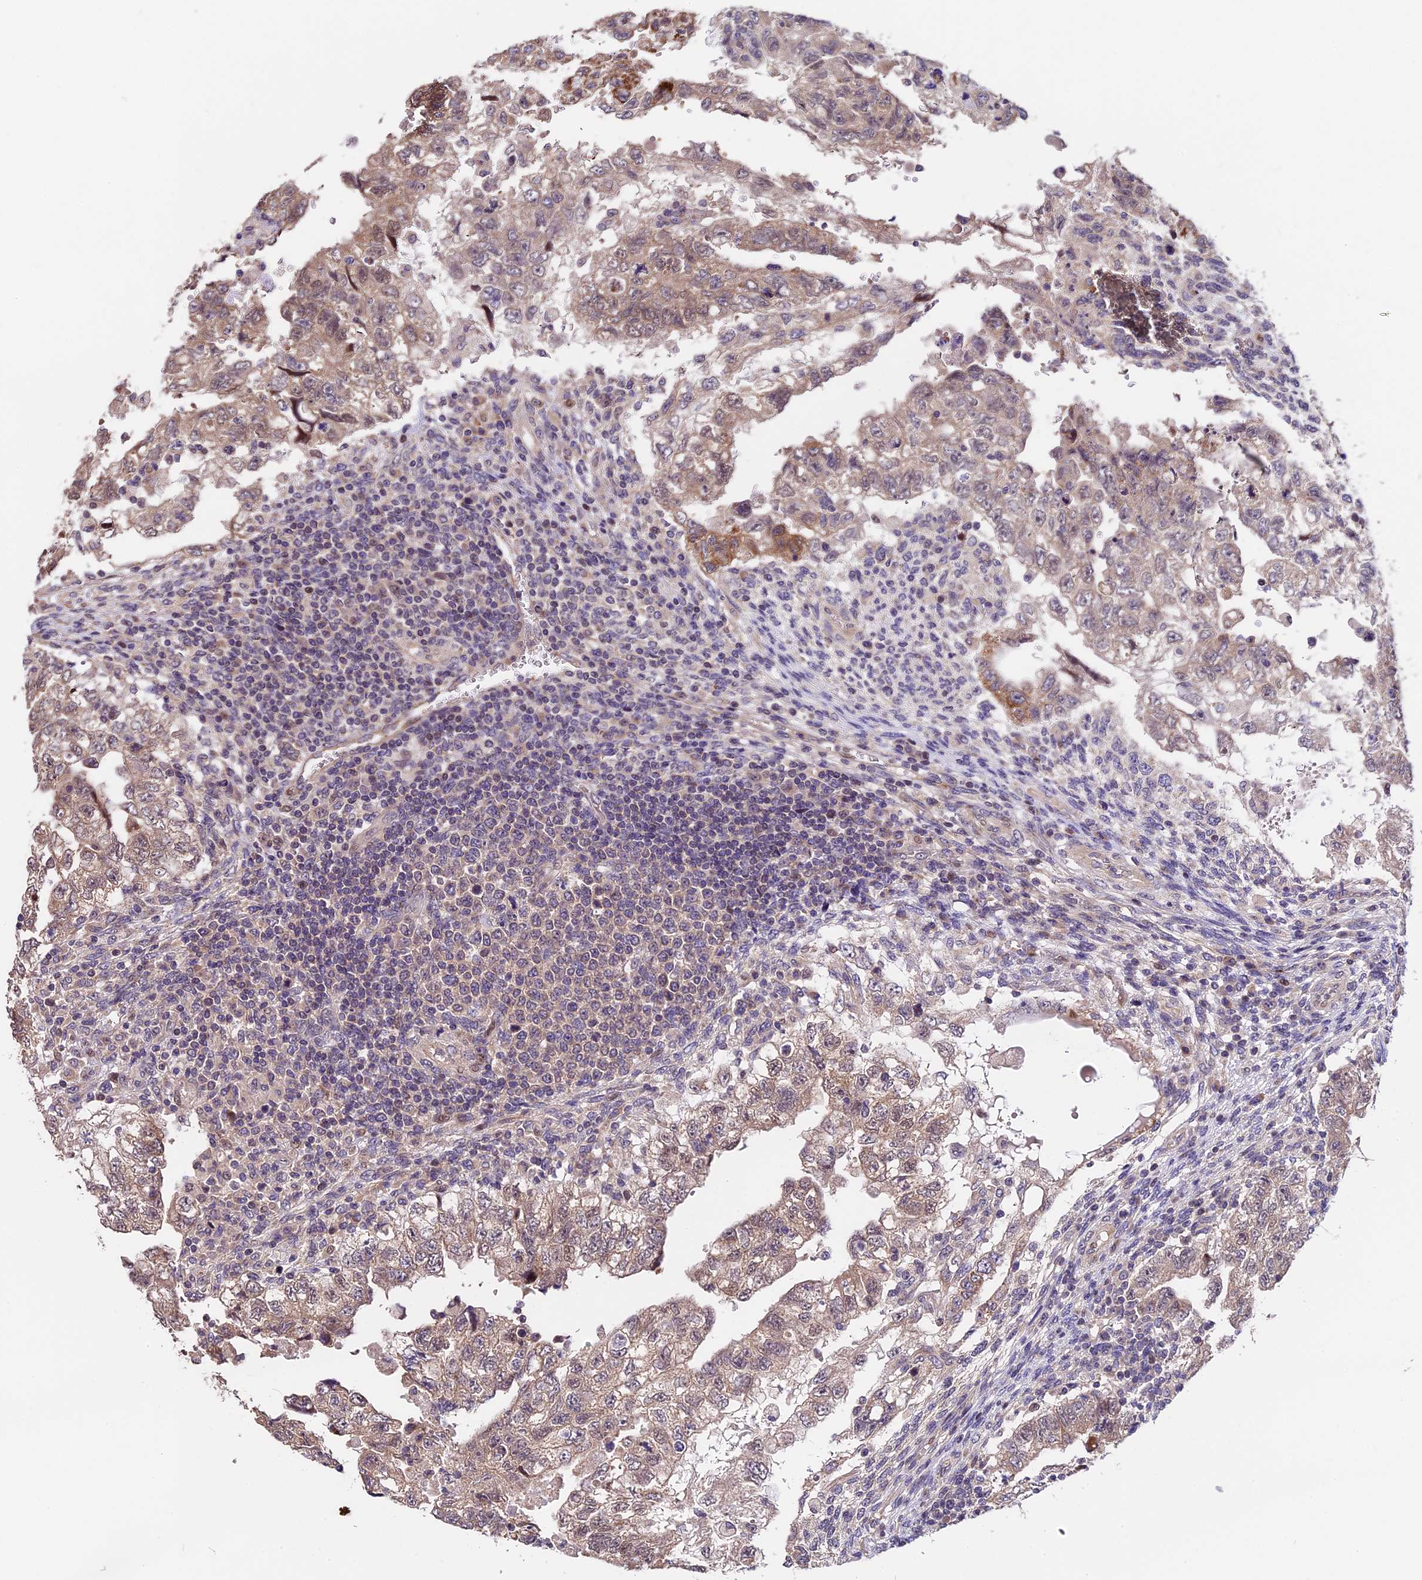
{"staining": {"intensity": "weak", "quantity": ">75%", "location": "cytoplasmic/membranous,nuclear"}, "tissue": "testis cancer", "cell_type": "Tumor cells", "image_type": "cancer", "snomed": [{"axis": "morphology", "description": "Carcinoma, Embryonal, NOS"}, {"axis": "topography", "description": "Testis"}], "caption": "Human testis embryonal carcinoma stained with a protein marker reveals weak staining in tumor cells.", "gene": "TRMT1", "patient": {"sex": "male", "age": 36}}